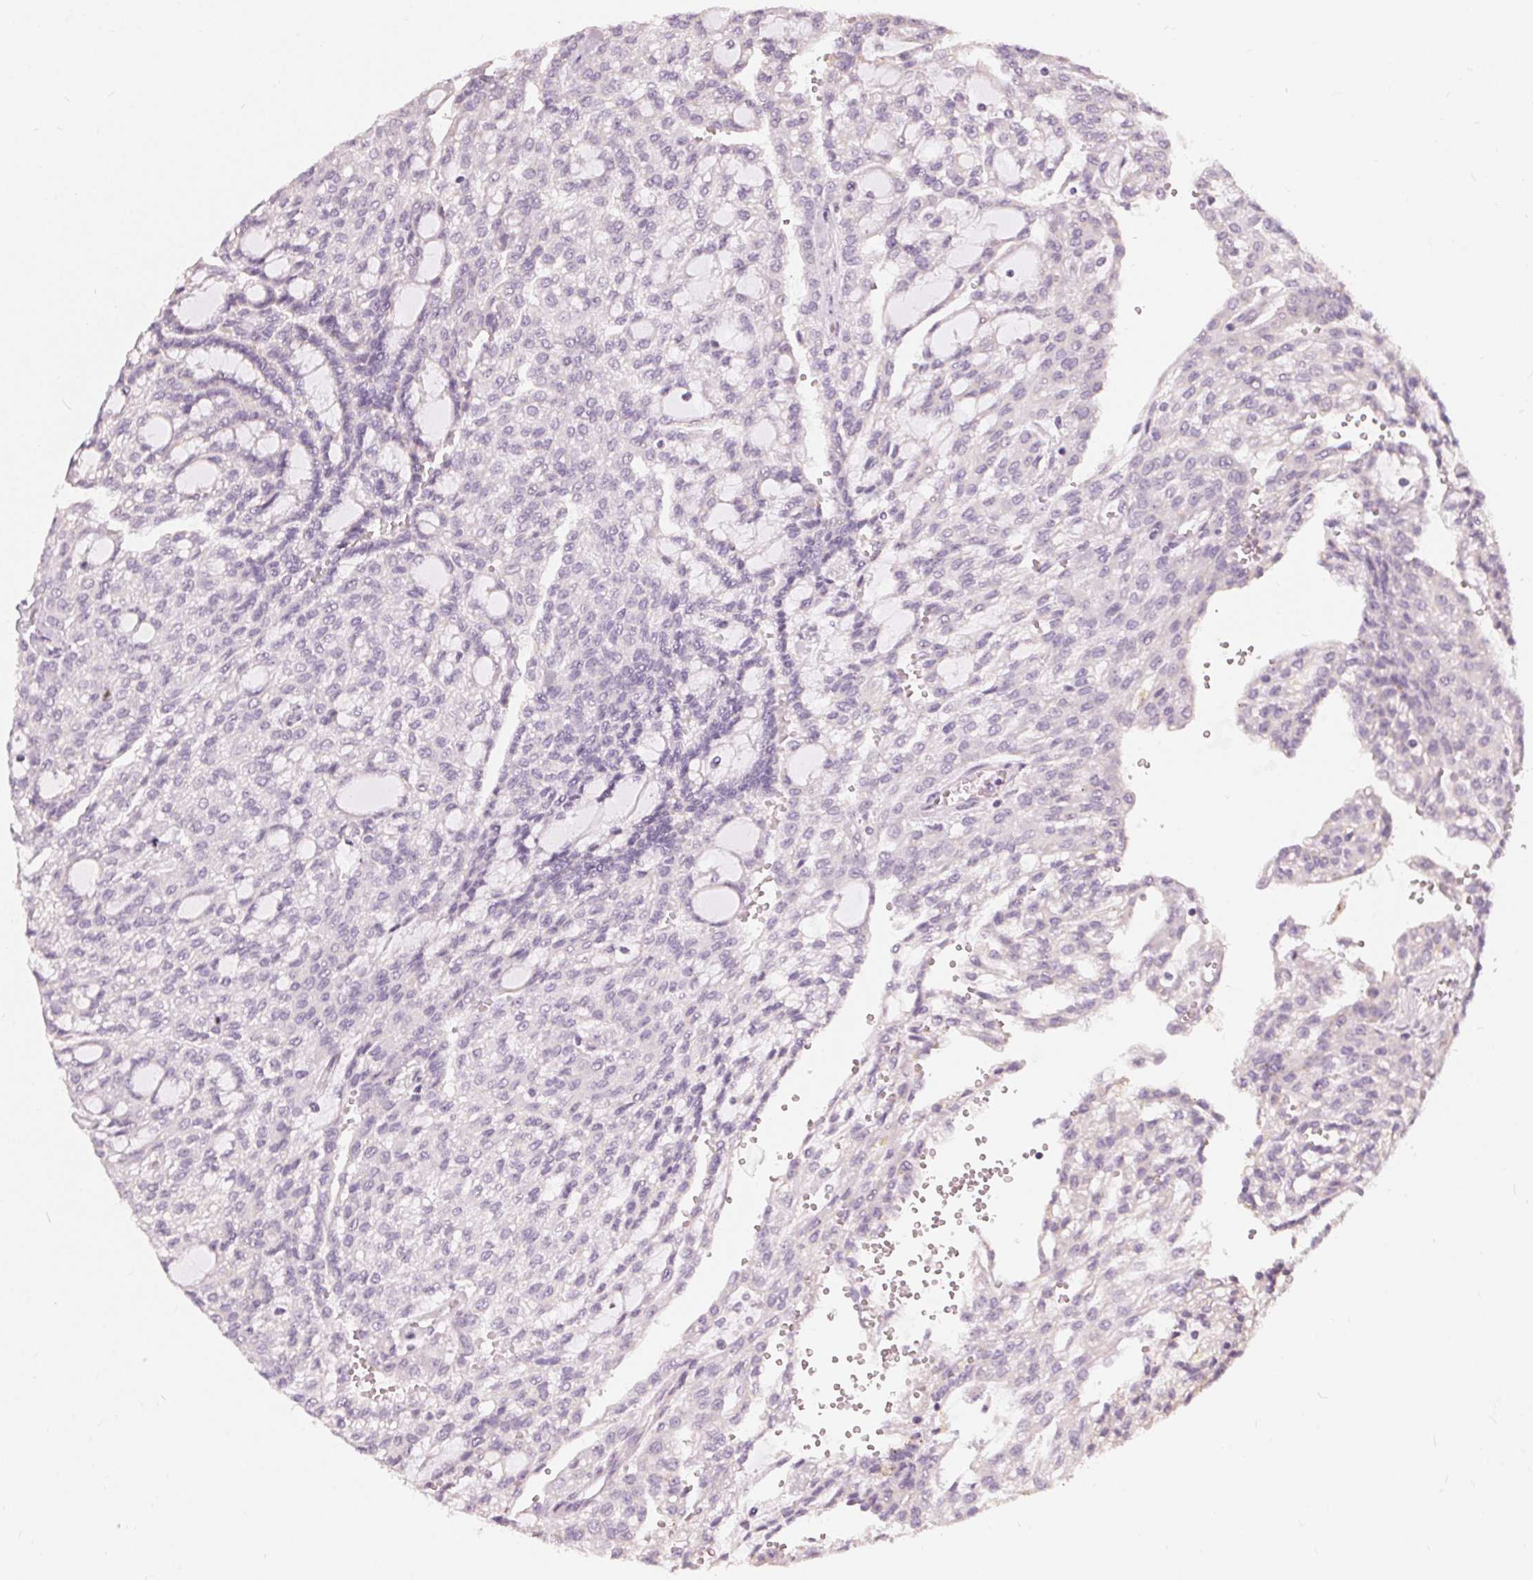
{"staining": {"intensity": "negative", "quantity": "none", "location": "none"}, "tissue": "renal cancer", "cell_type": "Tumor cells", "image_type": "cancer", "snomed": [{"axis": "morphology", "description": "Adenocarcinoma, NOS"}, {"axis": "topography", "description": "Kidney"}], "caption": "Renal adenocarcinoma stained for a protein using IHC shows no positivity tumor cells.", "gene": "HOPX", "patient": {"sex": "male", "age": 63}}